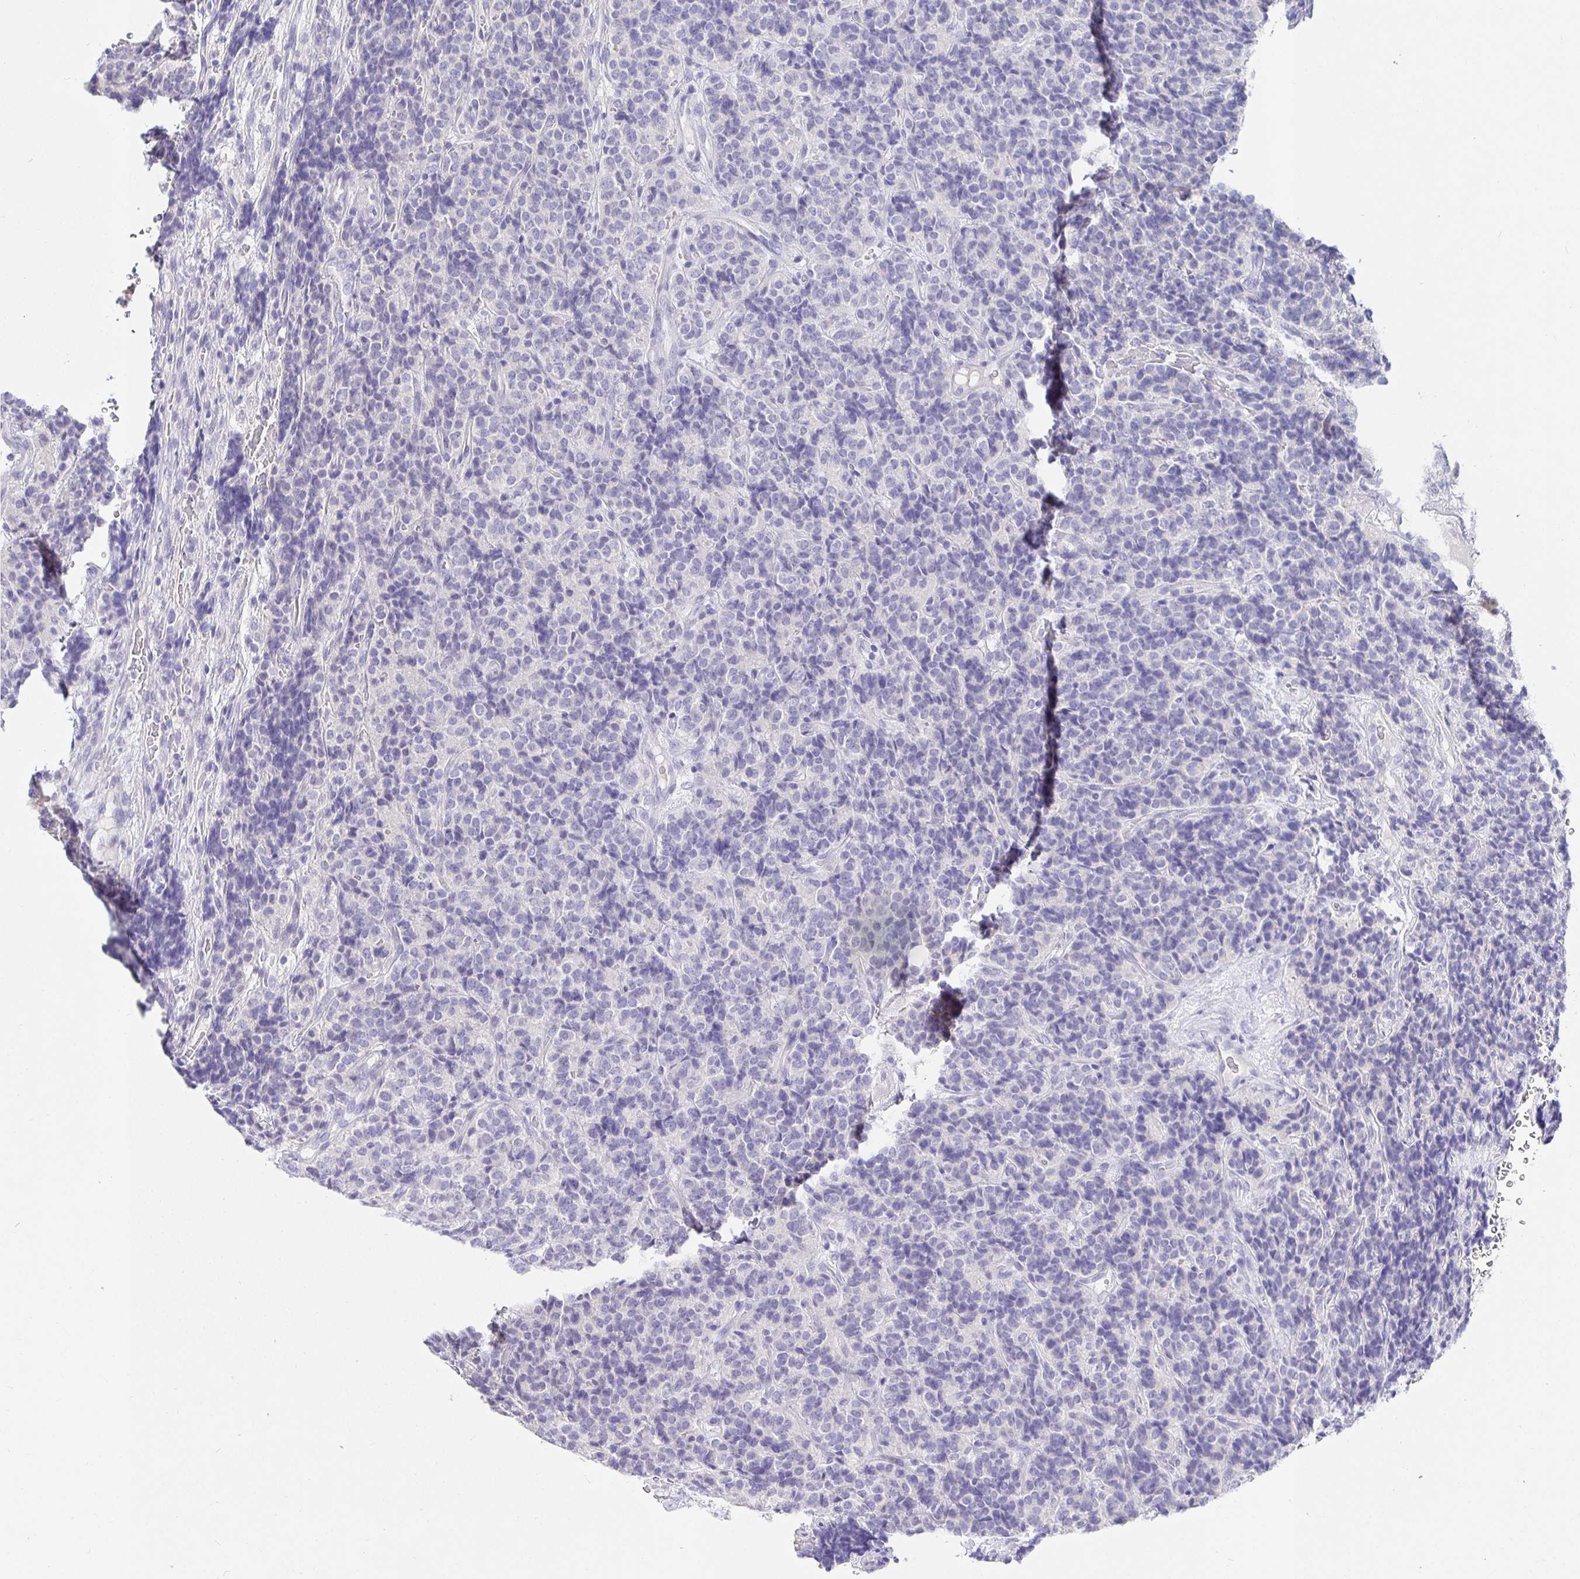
{"staining": {"intensity": "negative", "quantity": "none", "location": "none"}, "tissue": "carcinoid", "cell_type": "Tumor cells", "image_type": "cancer", "snomed": [{"axis": "morphology", "description": "Carcinoid, malignant, NOS"}, {"axis": "topography", "description": "Pancreas"}], "caption": "A high-resolution micrograph shows immunohistochemistry staining of carcinoid, which demonstrates no significant expression in tumor cells. (DAB (3,3'-diaminobenzidine) immunohistochemistry, high magnification).", "gene": "TPTE", "patient": {"sex": "male", "age": 36}}